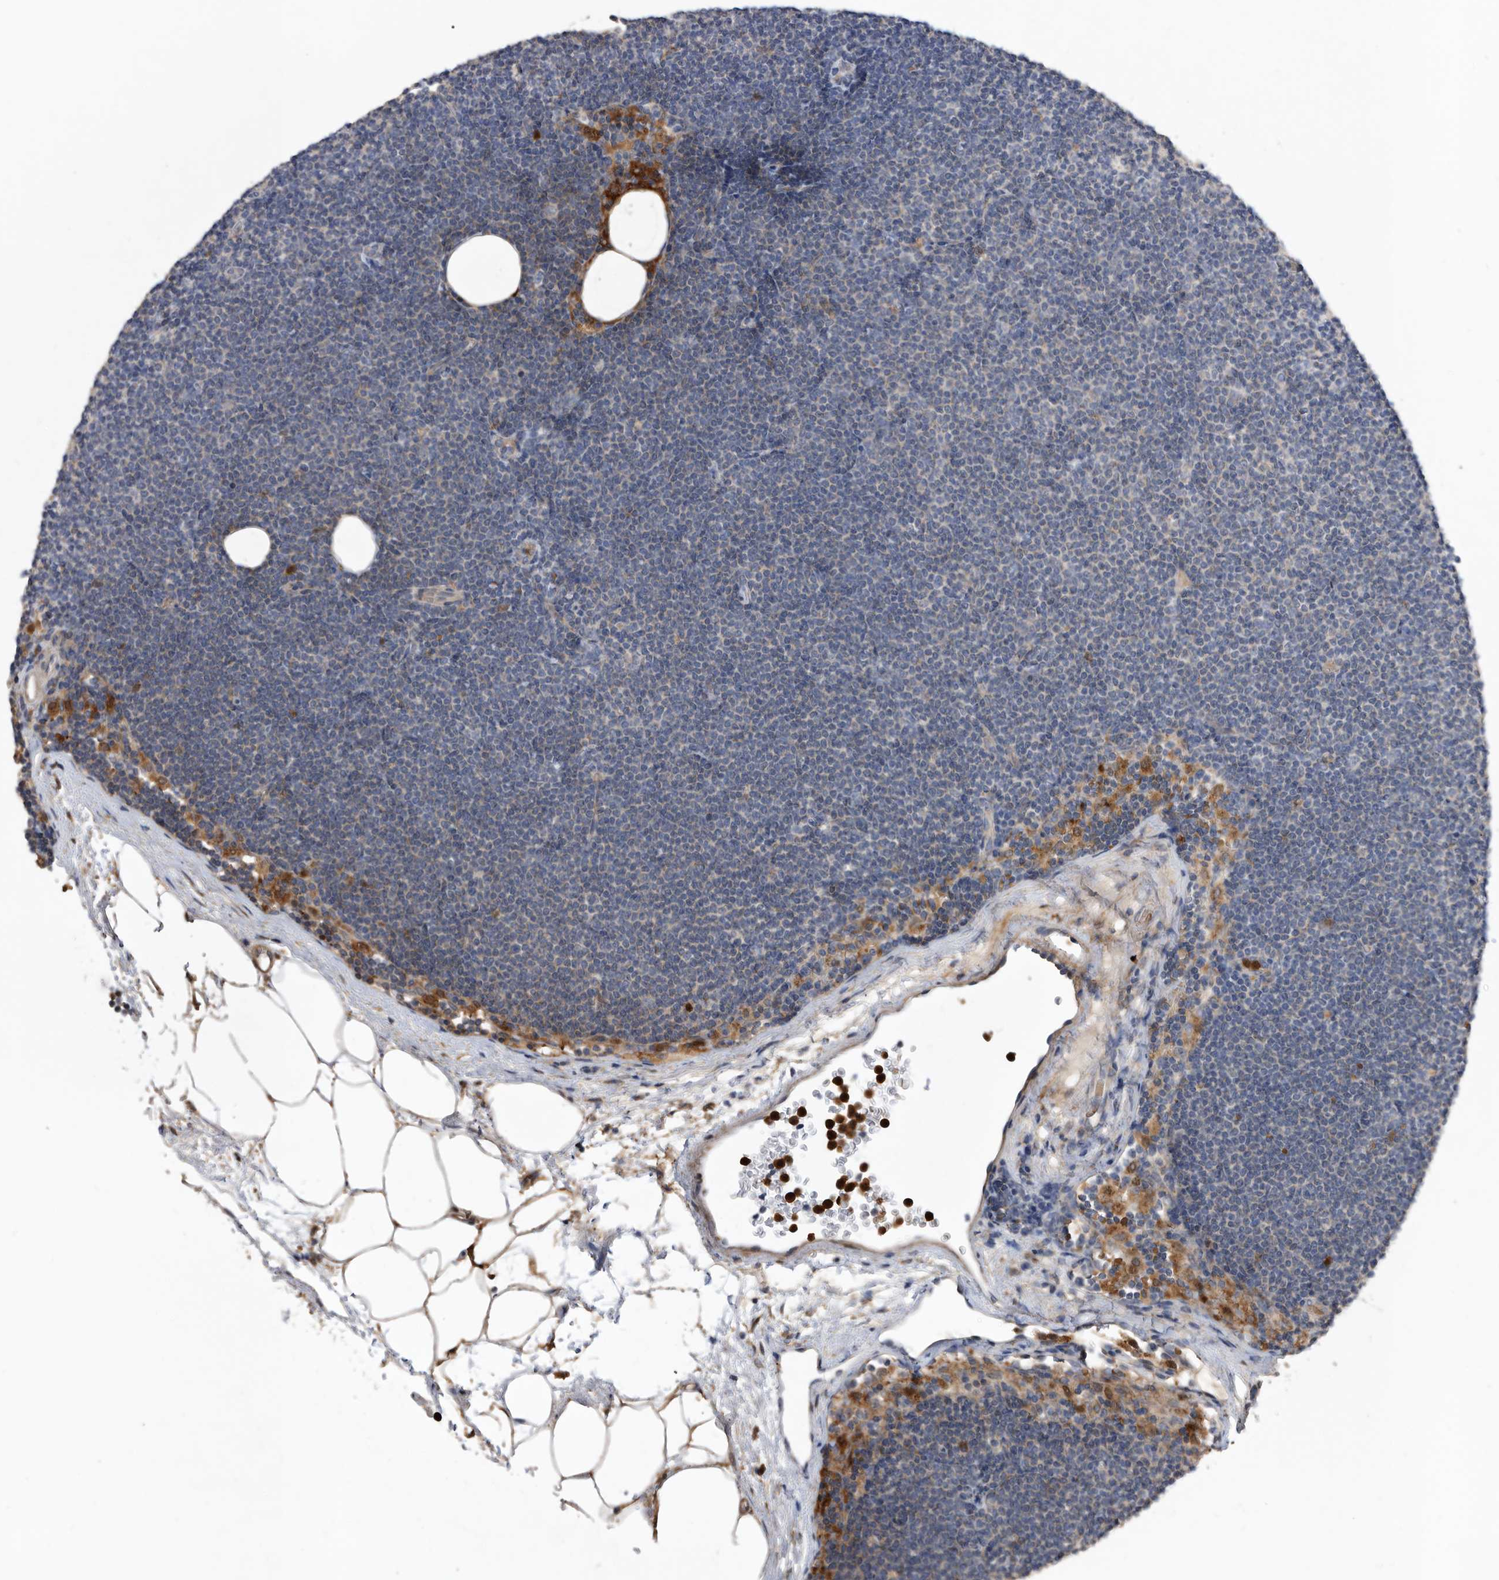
{"staining": {"intensity": "negative", "quantity": "none", "location": "none"}, "tissue": "lymphoma", "cell_type": "Tumor cells", "image_type": "cancer", "snomed": [{"axis": "morphology", "description": "Malignant lymphoma, non-Hodgkin's type, Low grade"}, {"axis": "topography", "description": "Lymph node"}], "caption": "Micrograph shows no significant protein expression in tumor cells of malignant lymphoma, non-Hodgkin's type (low-grade).", "gene": "CRISPLD2", "patient": {"sex": "female", "age": 53}}